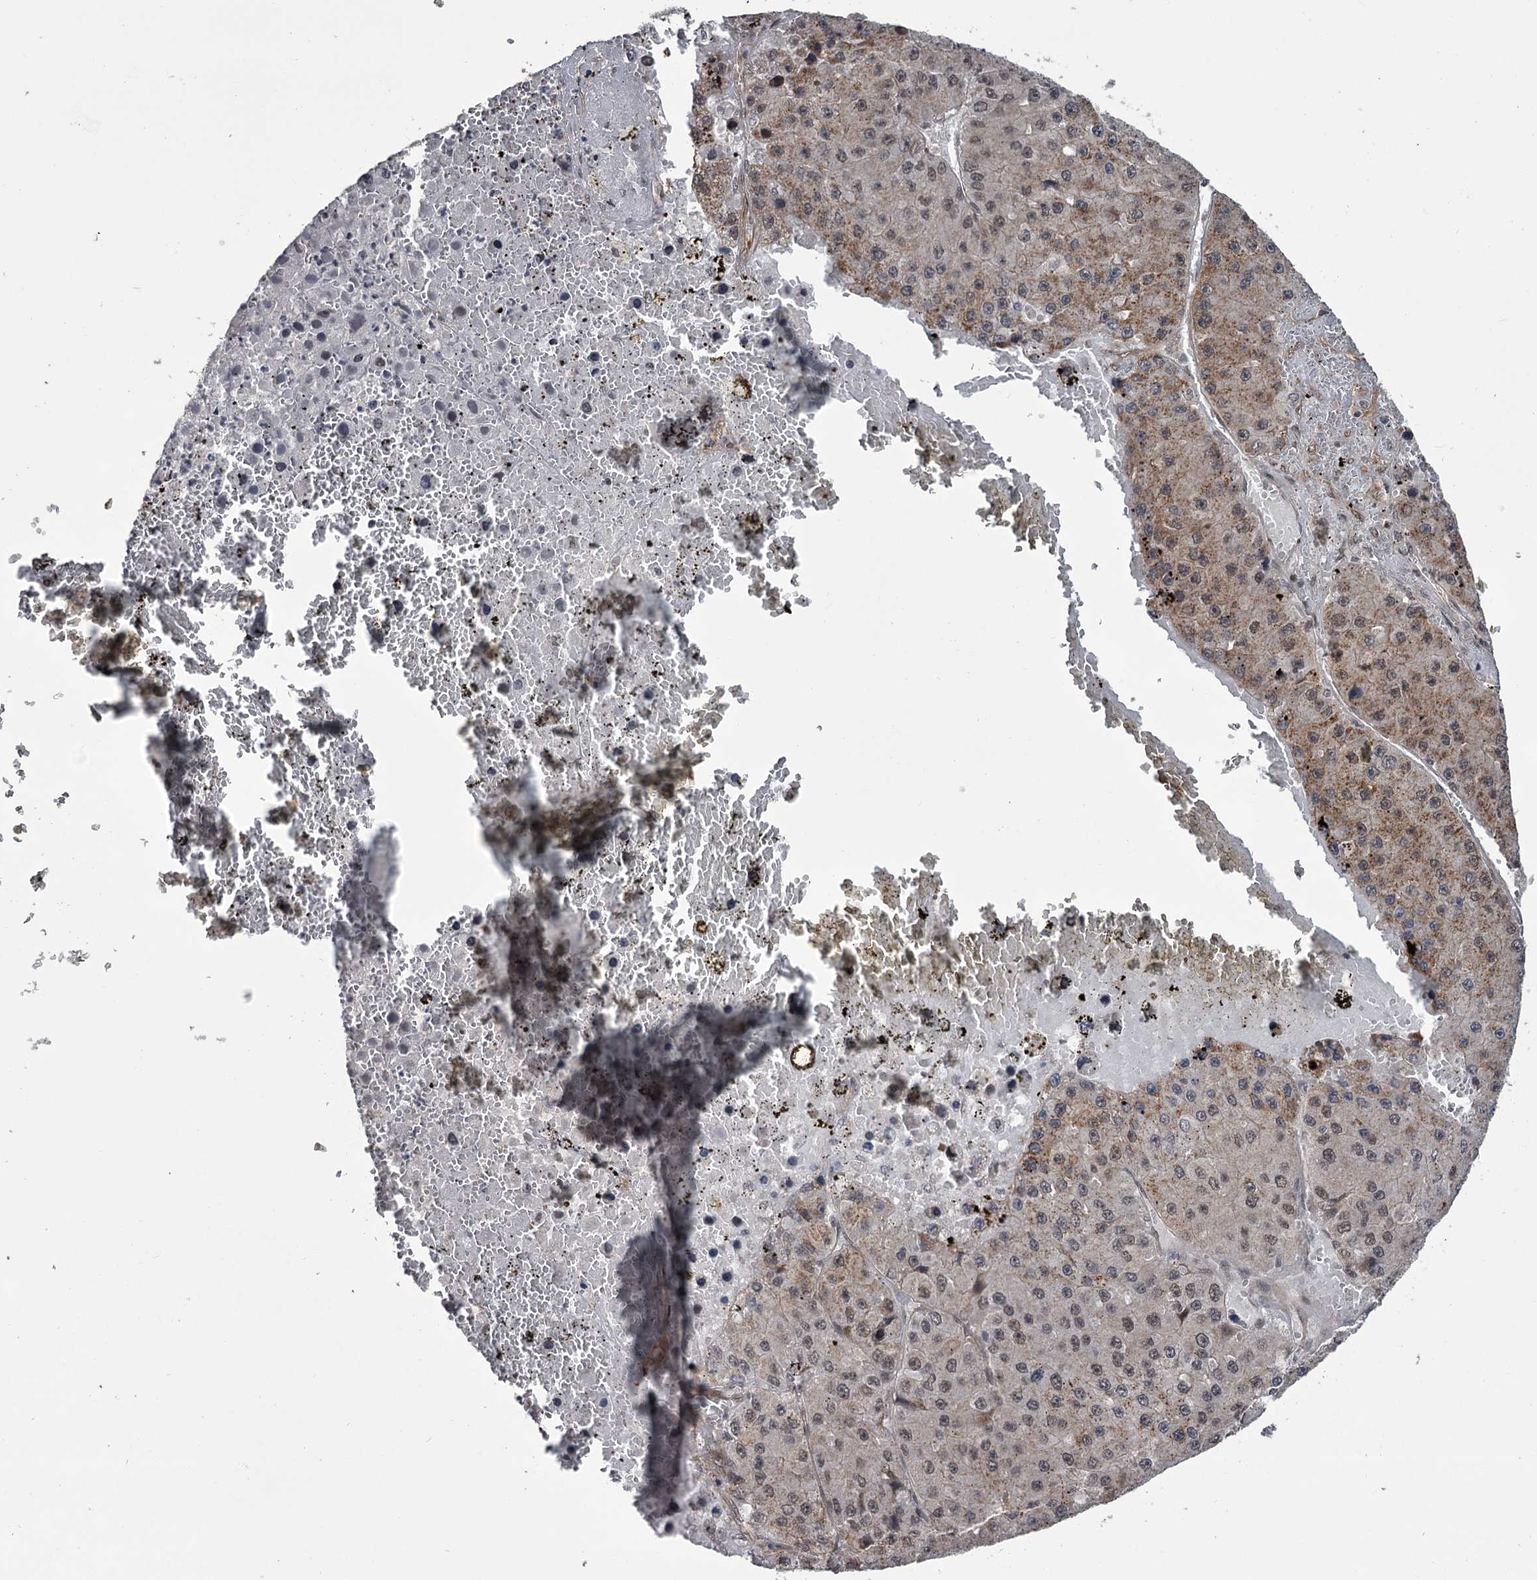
{"staining": {"intensity": "moderate", "quantity": ">75%", "location": "nuclear"}, "tissue": "liver cancer", "cell_type": "Tumor cells", "image_type": "cancer", "snomed": [{"axis": "morphology", "description": "Carcinoma, Hepatocellular, NOS"}, {"axis": "topography", "description": "Liver"}], "caption": "This histopathology image exhibits liver cancer (hepatocellular carcinoma) stained with IHC to label a protein in brown. The nuclear of tumor cells show moderate positivity for the protein. Nuclei are counter-stained blue.", "gene": "CDC42EP2", "patient": {"sex": "female", "age": 73}}